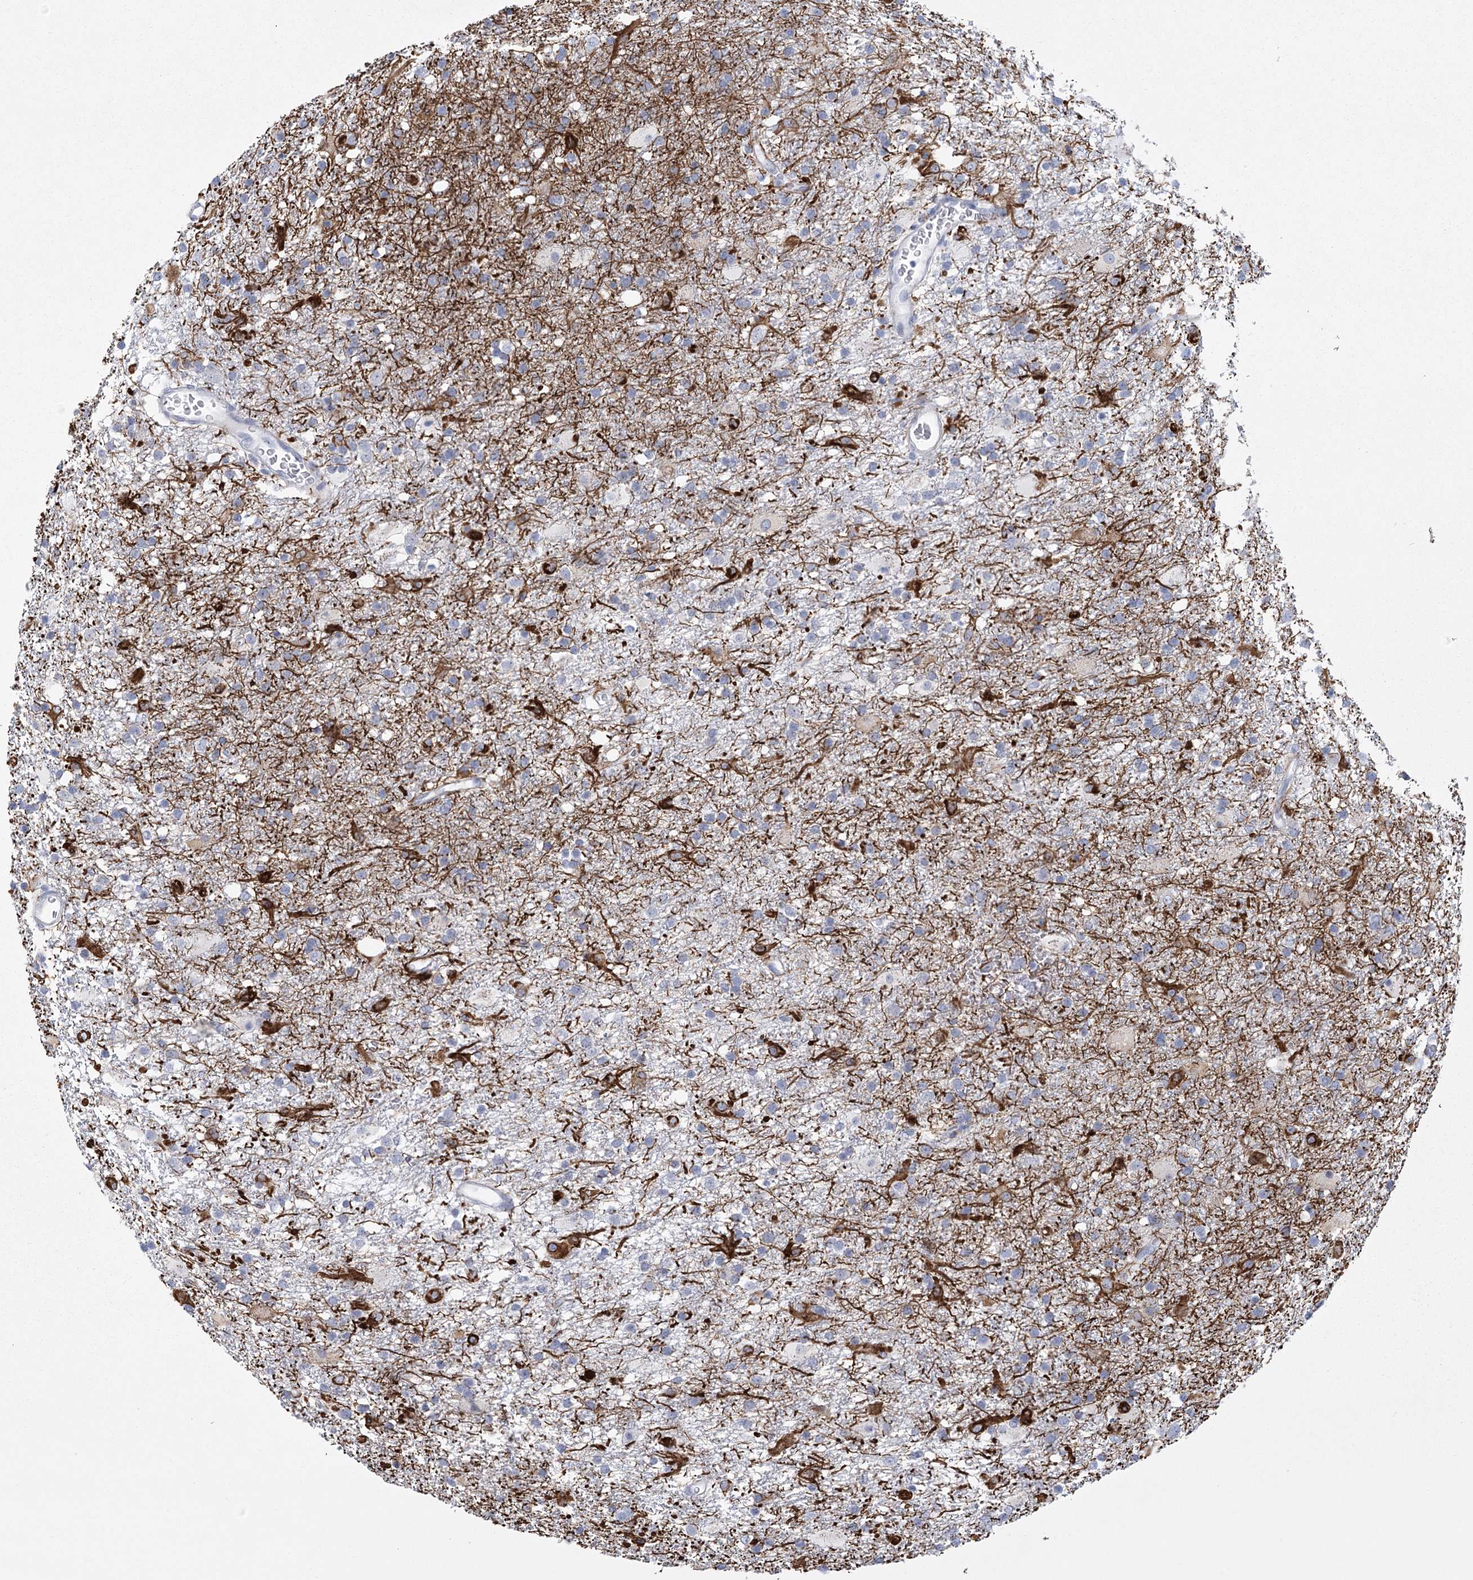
{"staining": {"intensity": "moderate", "quantity": "<25%", "location": "cytoplasmic/membranous"}, "tissue": "glioma", "cell_type": "Tumor cells", "image_type": "cancer", "snomed": [{"axis": "morphology", "description": "Glioma, malignant, Low grade"}, {"axis": "topography", "description": "Brain"}], "caption": "A brown stain labels moderate cytoplasmic/membranous positivity of a protein in human glioma tumor cells. (DAB IHC with brightfield microscopy, high magnification).", "gene": "FAM76B", "patient": {"sex": "male", "age": 65}}